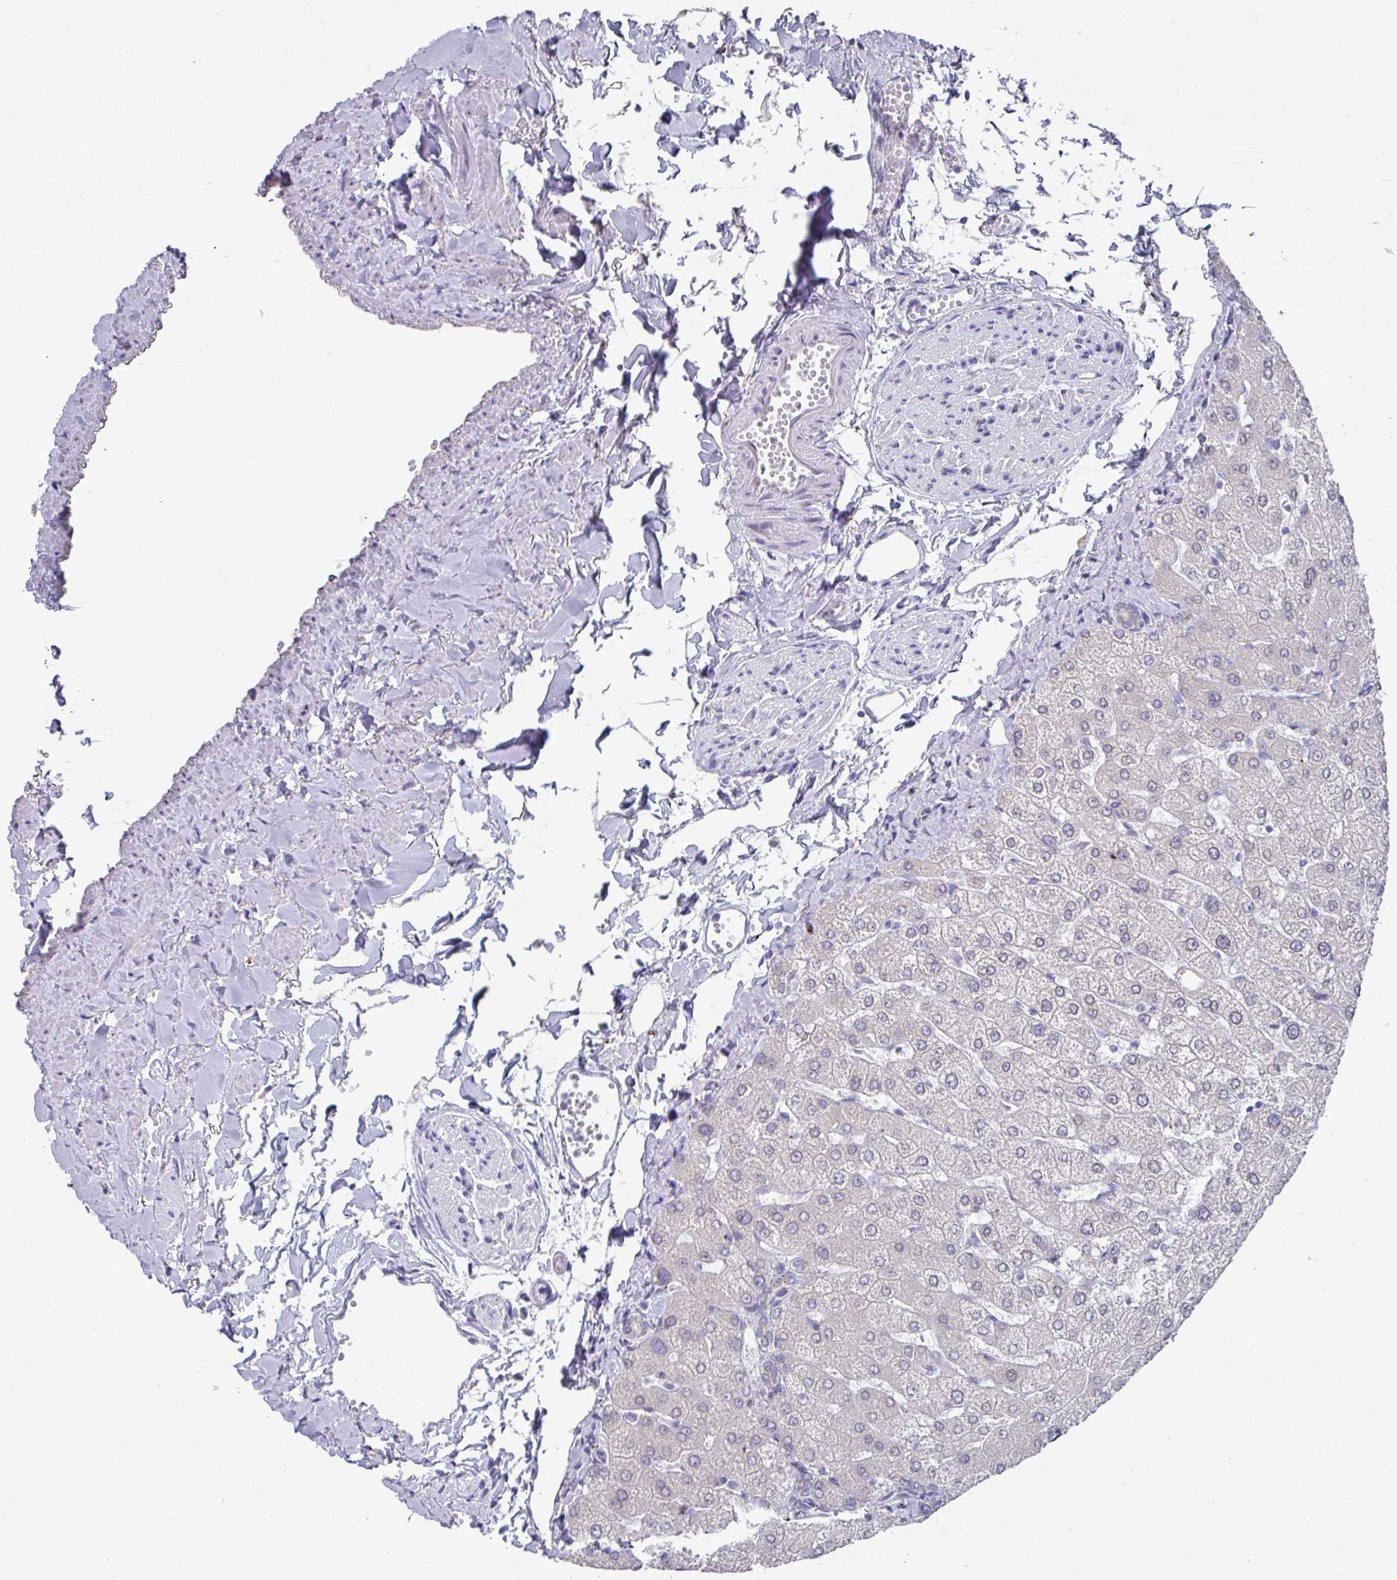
{"staining": {"intensity": "negative", "quantity": "none", "location": "none"}, "tissue": "liver", "cell_type": "Cholangiocytes", "image_type": "normal", "snomed": [{"axis": "morphology", "description": "Normal tissue, NOS"}, {"axis": "topography", "description": "Liver"}], "caption": "IHC of normal liver reveals no positivity in cholangiocytes. (DAB immunohistochemistry, high magnification).", "gene": "VKORC1L1", "patient": {"sex": "female", "age": 54}}